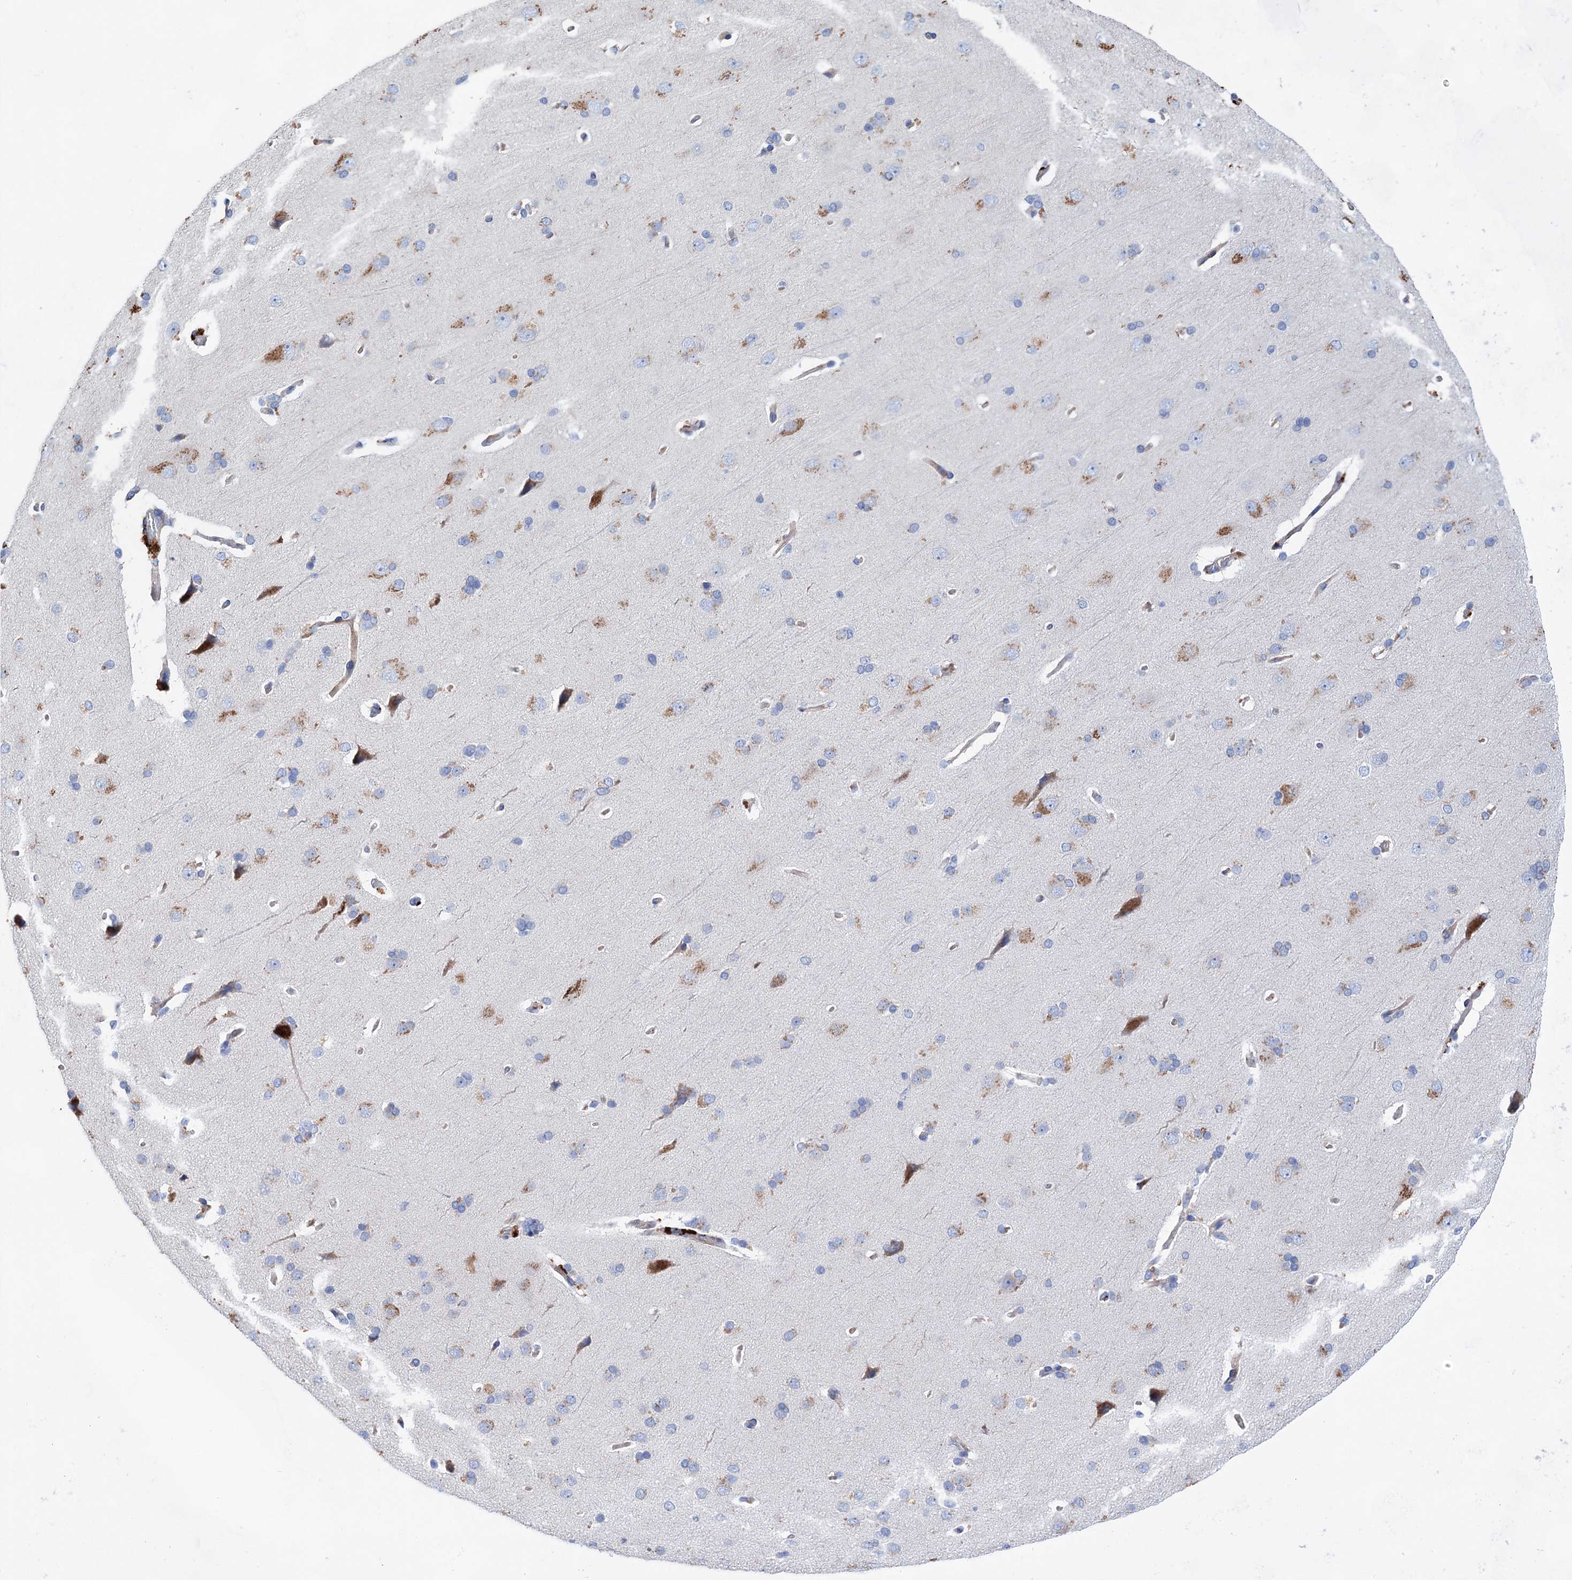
{"staining": {"intensity": "weak", "quantity": ">75%", "location": "cytoplasmic/membranous"}, "tissue": "cerebral cortex", "cell_type": "Endothelial cells", "image_type": "normal", "snomed": [{"axis": "morphology", "description": "Normal tissue, NOS"}, {"axis": "topography", "description": "Cerebral cortex"}], "caption": "Cerebral cortex stained for a protein reveals weak cytoplasmic/membranous positivity in endothelial cells.", "gene": "GPR155", "patient": {"sex": "male", "age": 62}}